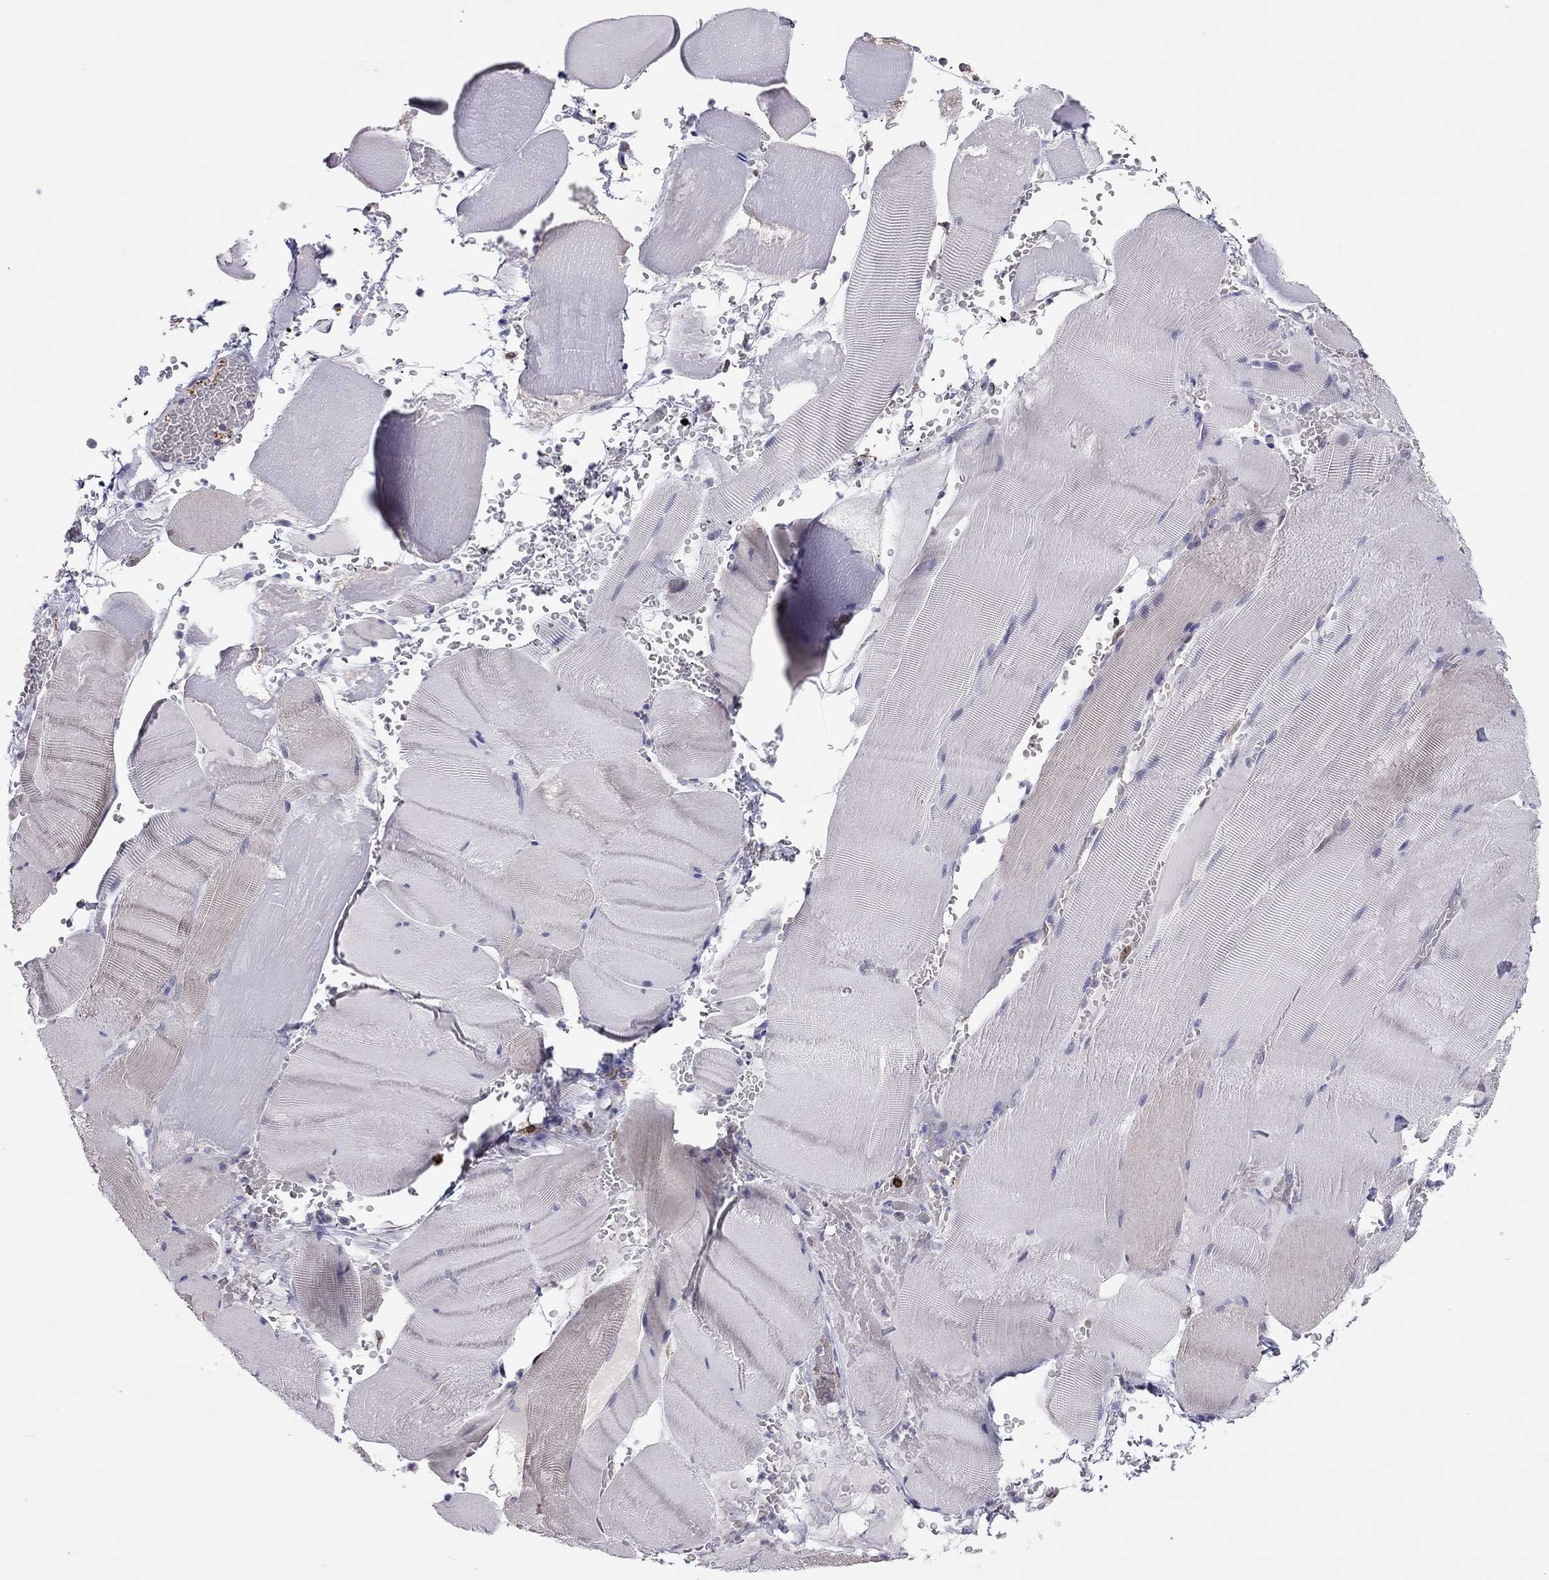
{"staining": {"intensity": "negative", "quantity": "none", "location": "none"}, "tissue": "skeletal muscle", "cell_type": "Myocytes", "image_type": "normal", "snomed": [{"axis": "morphology", "description": "Normal tissue, NOS"}, {"axis": "topography", "description": "Skeletal muscle"}], "caption": "The photomicrograph reveals no staining of myocytes in normal skeletal muscle.", "gene": "ADORA2A", "patient": {"sex": "male", "age": 56}}